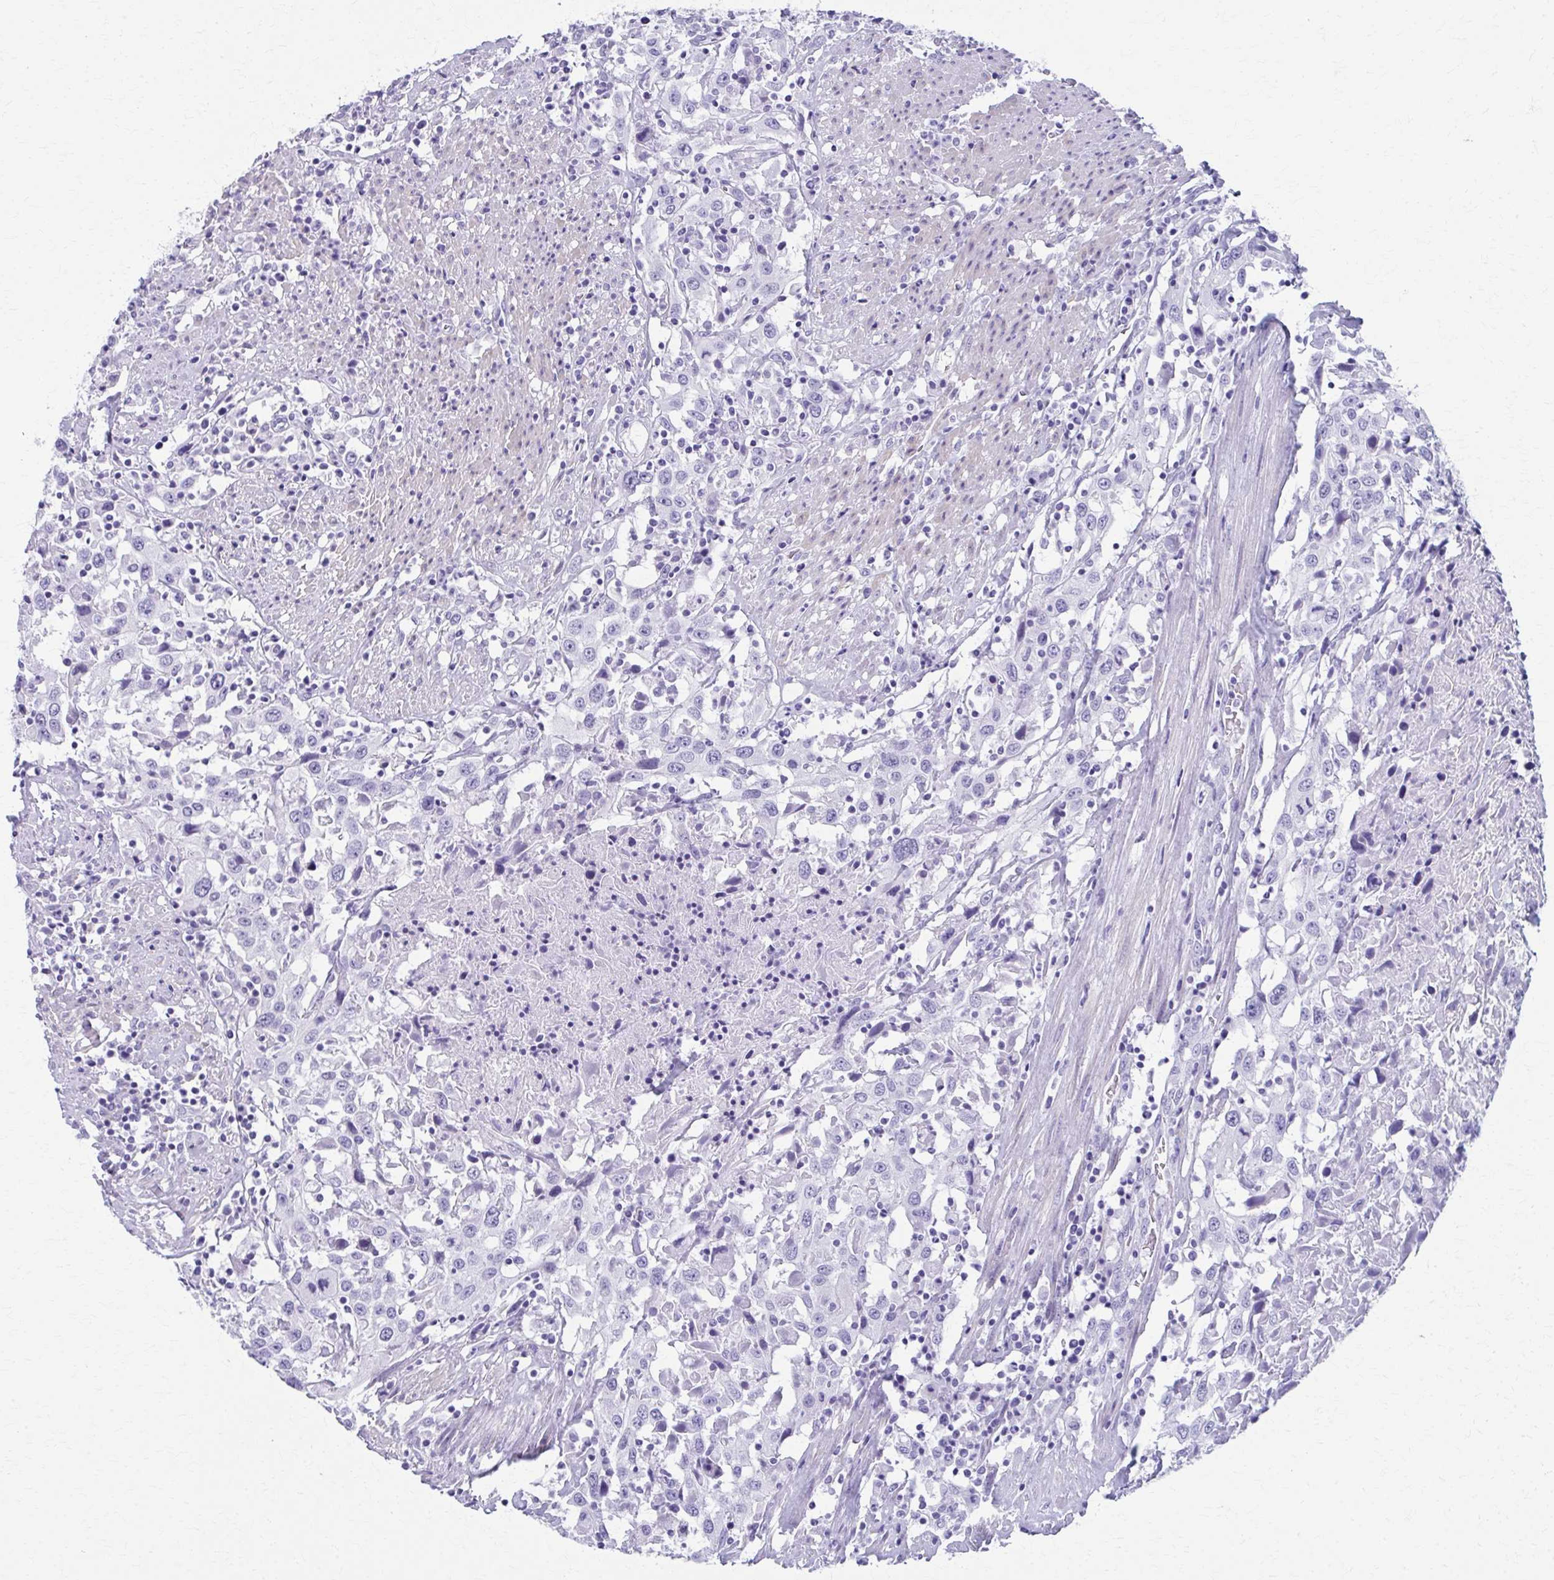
{"staining": {"intensity": "negative", "quantity": "none", "location": "none"}, "tissue": "urothelial cancer", "cell_type": "Tumor cells", "image_type": "cancer", "snomed": [{"axis": "morphology", "description": "Urothelial carcinoma, High grade"}, {"axis": "topography", "description": "Urinary bladder"}], "caption": "IHC photomicrograph of neoplastic tissue: urothelial cancer stained with DAB (3,3'-diaminobenzidine) shows no significant protein expression in tumor cells. (Brightfield microscopy of DAB (3,3'-diaminobenzidine) immunohistochemistry (IHC) at high magnification).", "gene": "MPLKIP", "patient": {"sex": "male", "age": 61}}